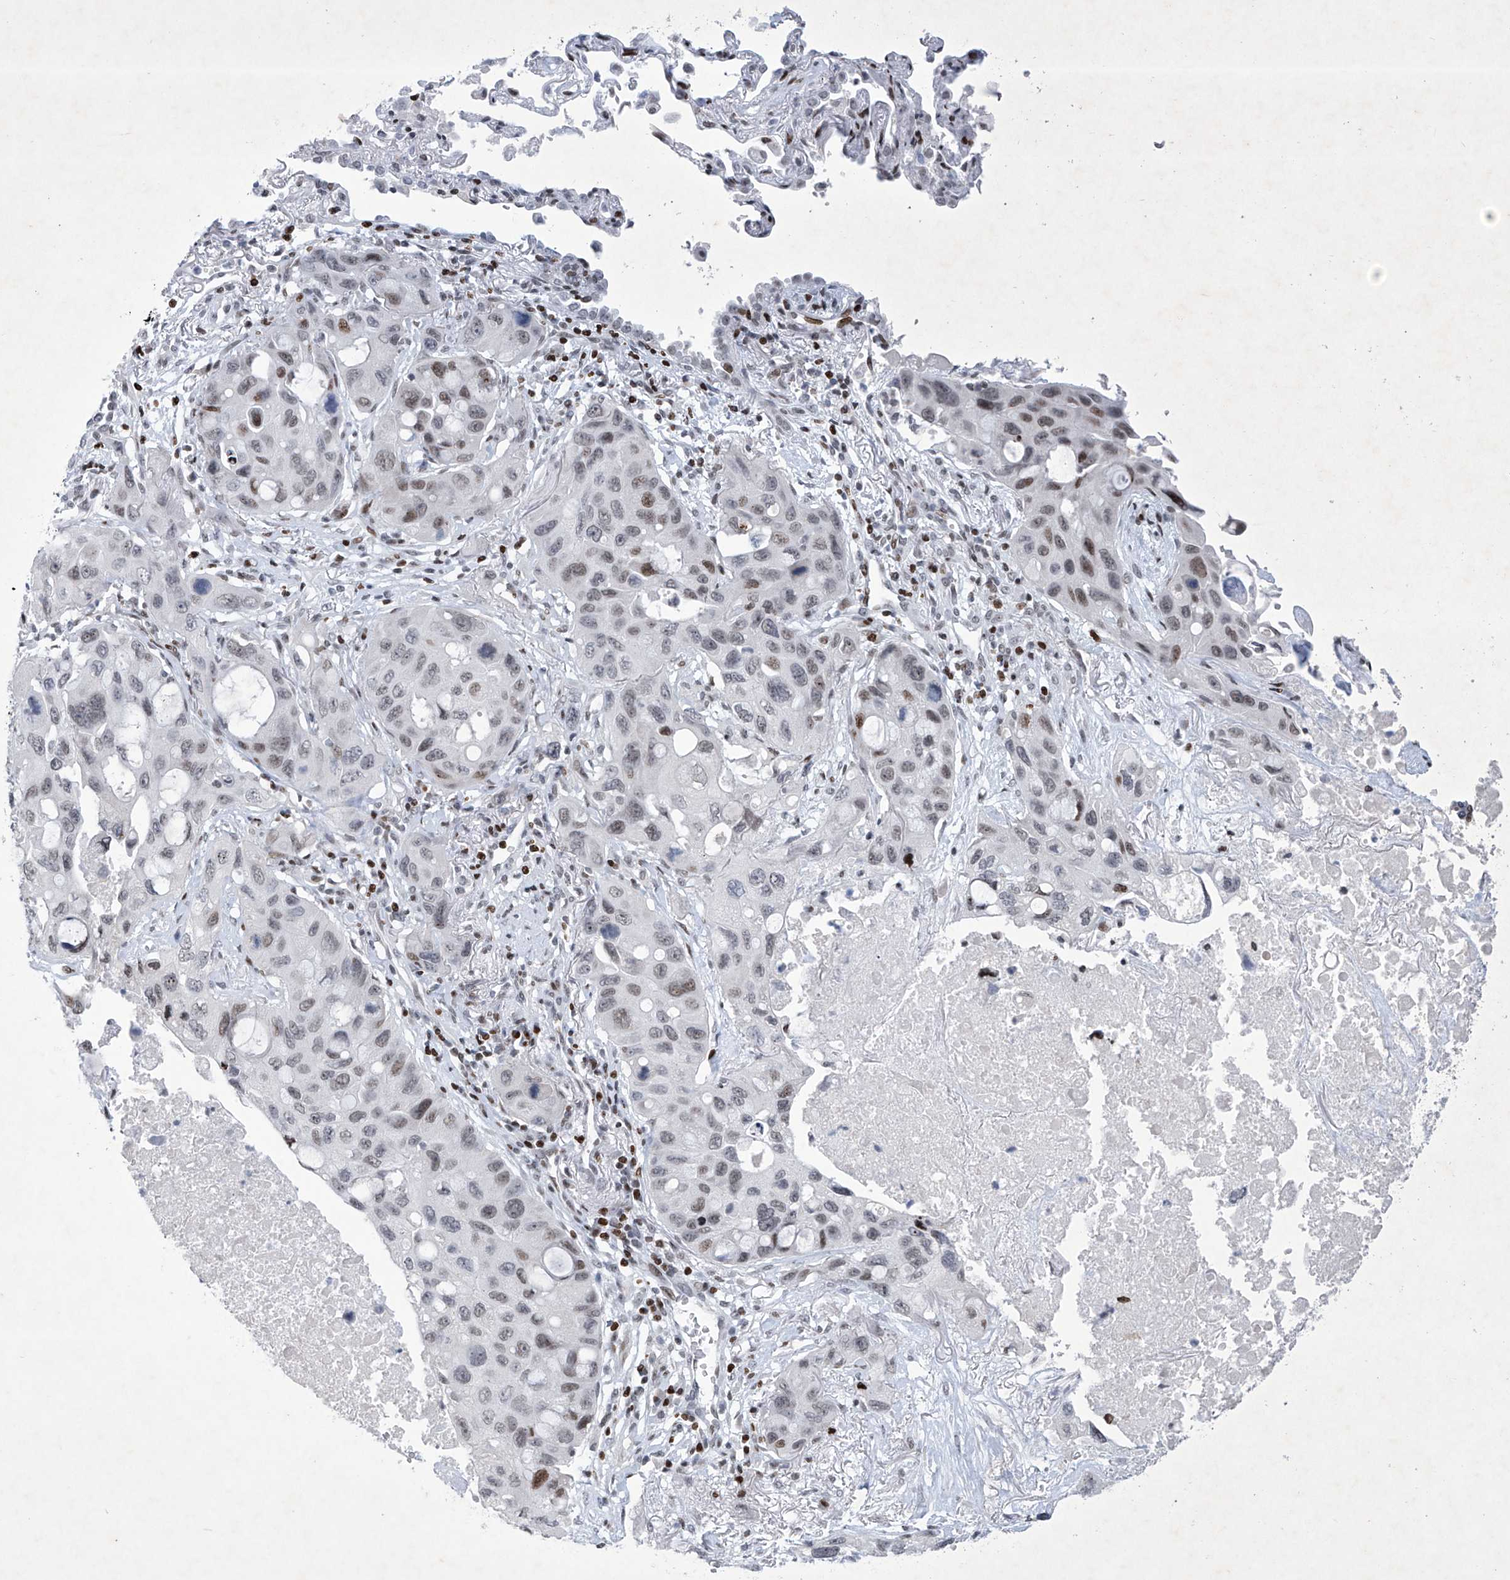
{"staining": {"intensity": "weak", "quantity": ">75%", "location": "nuclear"}, "tissue": "lung cancer", "cell_type": "Tumor cells", "image_type": "cancer", "snomed": [{"axis": "morphology", "description": "Squamous cell carcinoma, NOS"}, {"axis": "topography", "description": "Lung"}], "caption": "DAB immunohistochemical staining of human lung cancer (squamous cell carcinoma) reveals weak nuclear protein staining in about >75% of tumor cells.", "gene": "RFX7", "patient": {"sex": "female", "age": 73}}